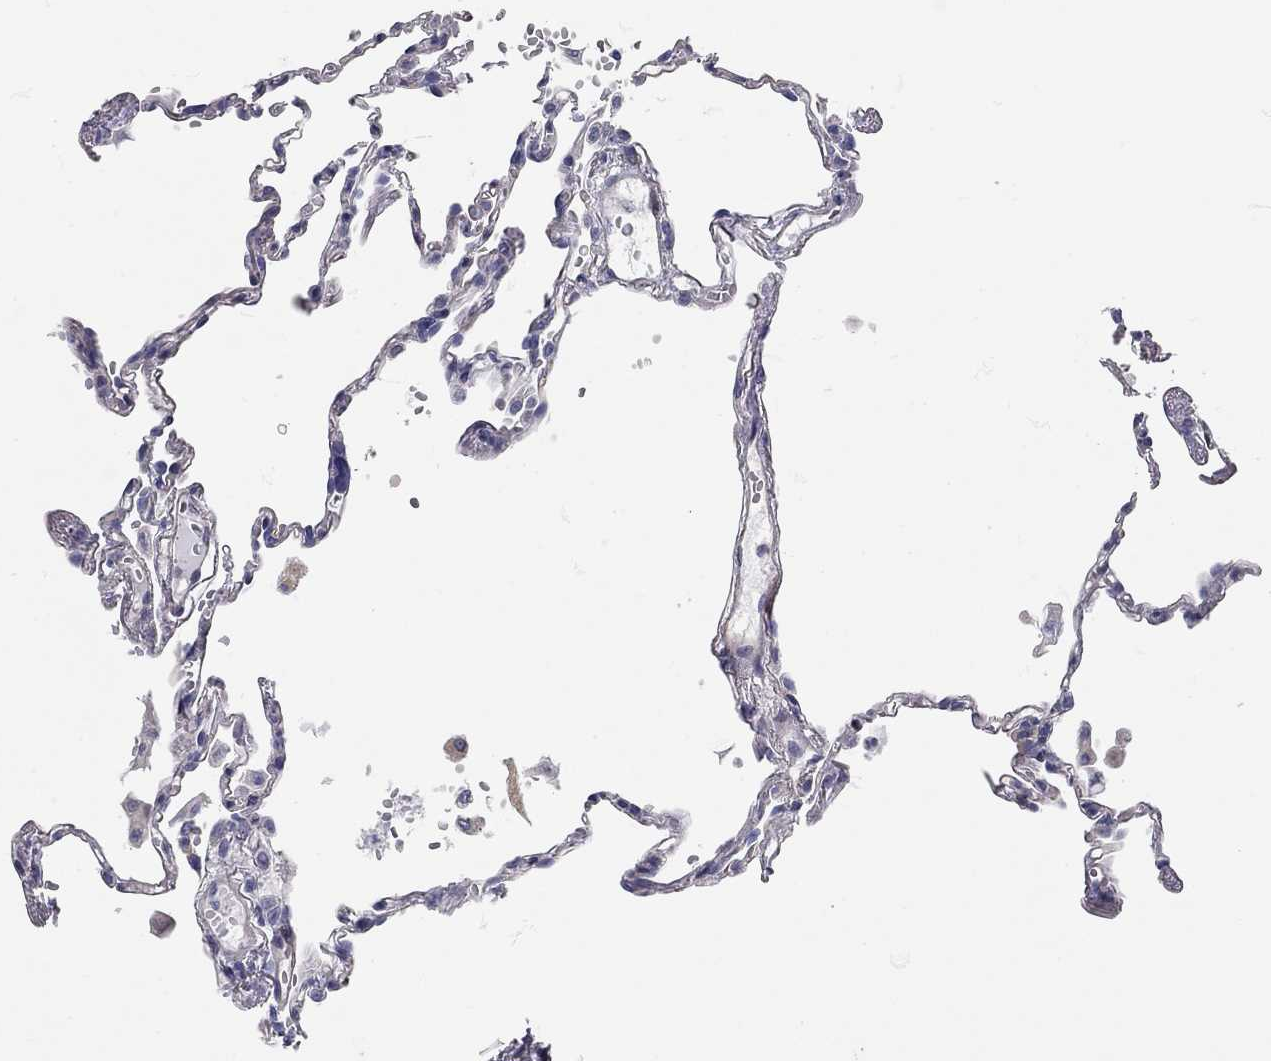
{"staining": {"intensity": "negative", "quantity": "none", "location": "none"}, "tissue": "lung", "cell_type": "Alveolar cells", "image_type": "normal", "snomed": [{"axis": "morphology", "description": "Normal tissue, NOS"}, {"axis": "topography", "description": "Lung"}], "caption": "Photomicrograph shows no significant protein positivity in alveolar cells of benign lung.", "gene": "XAGE2", "patient": {"sex": "male", "age": 78}}